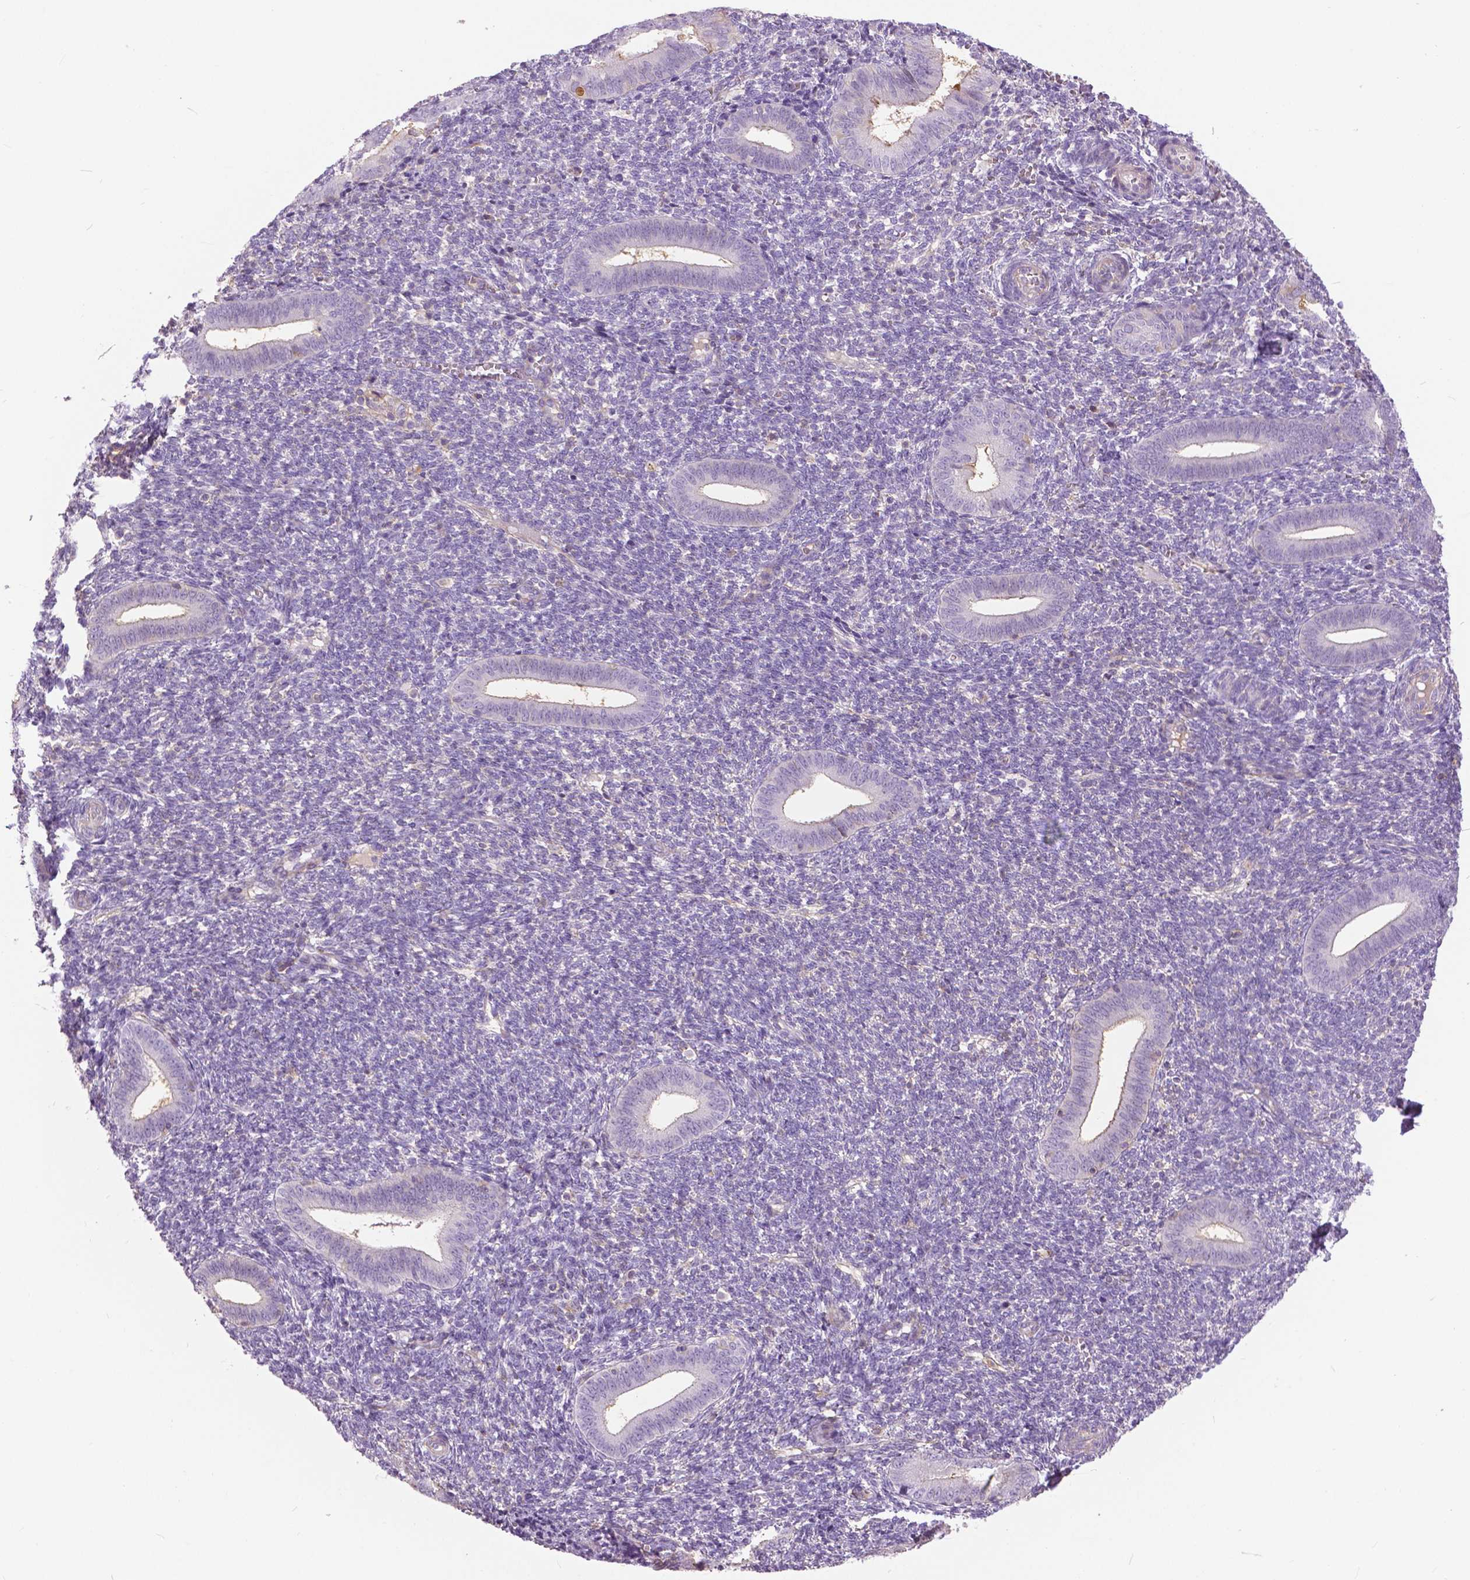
{"staining": {"intensity": "negative", "quantity": "none", "location": "none"}, "tissue": "endometrium", "cell_type": "Cells in endometrial stroma", "image_type": "normal", "snomed": [{"axis": "morphology", "description": "Normal tissue, NOS"}, {"axis": "topography", "description": "Endometrium"}], "caption": "This is an IHC micrograph of benign endometrium. There is no expression in cells in endometrial stroma.", "gene": "ANXA13", "patient": {"sex": "female", "age": 25}}